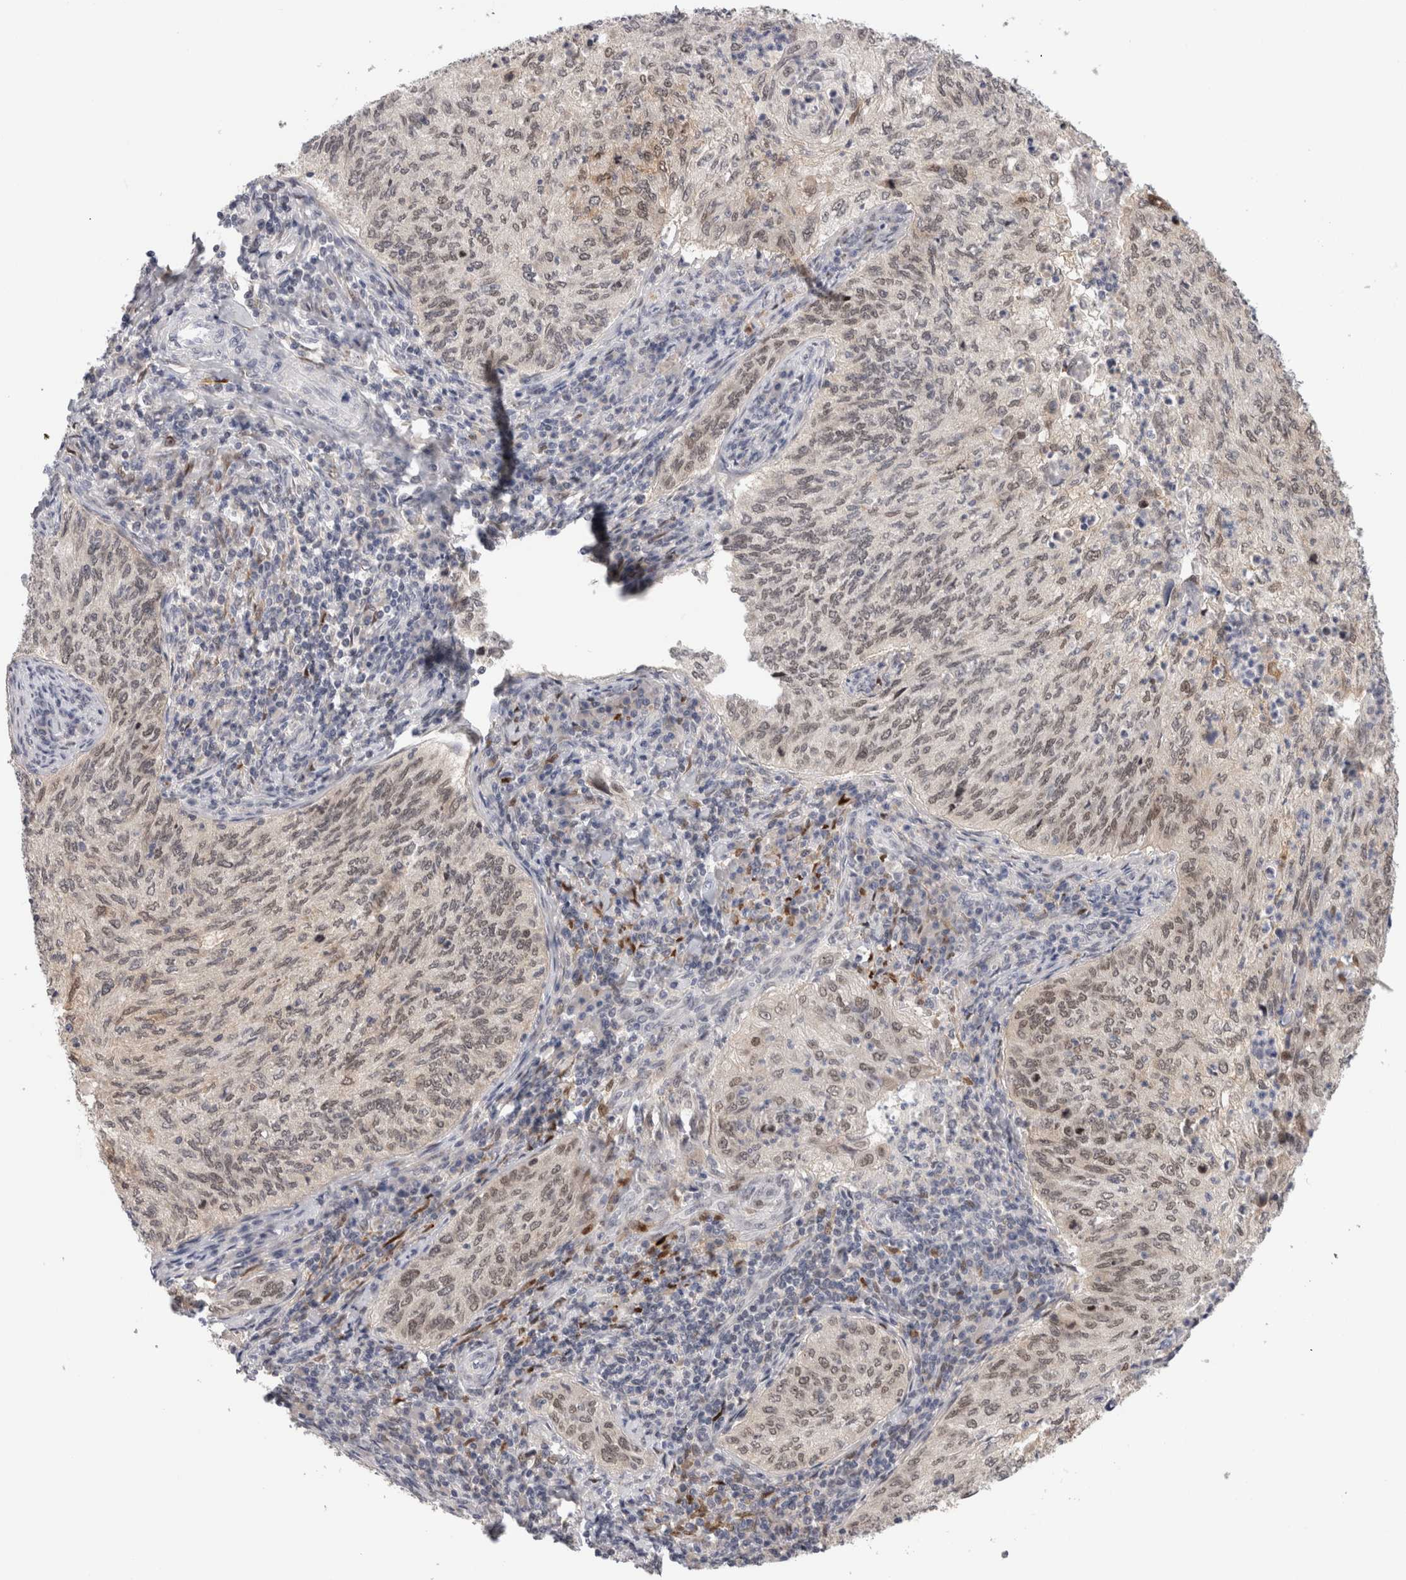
{"staining": {"intensity": "weak", "quantity": "<25%", "location": "nuclear"}, "tissue": "cervical cancer", "cell_type": "Tumor cells", "image_type": "cancer", "snomed": [{"axis": "morphology", "description": "Squamous cell carcinoma, NOS"}, {"axis": "topography", "description": "Cervix"}], "caption": "Immunohistochemistry (IHC) of human cervical squamous cell carcinoma shows no expression in tumor cells.", "gene": "ZNF521", "patient": {"sex": "female", "age": 30}}